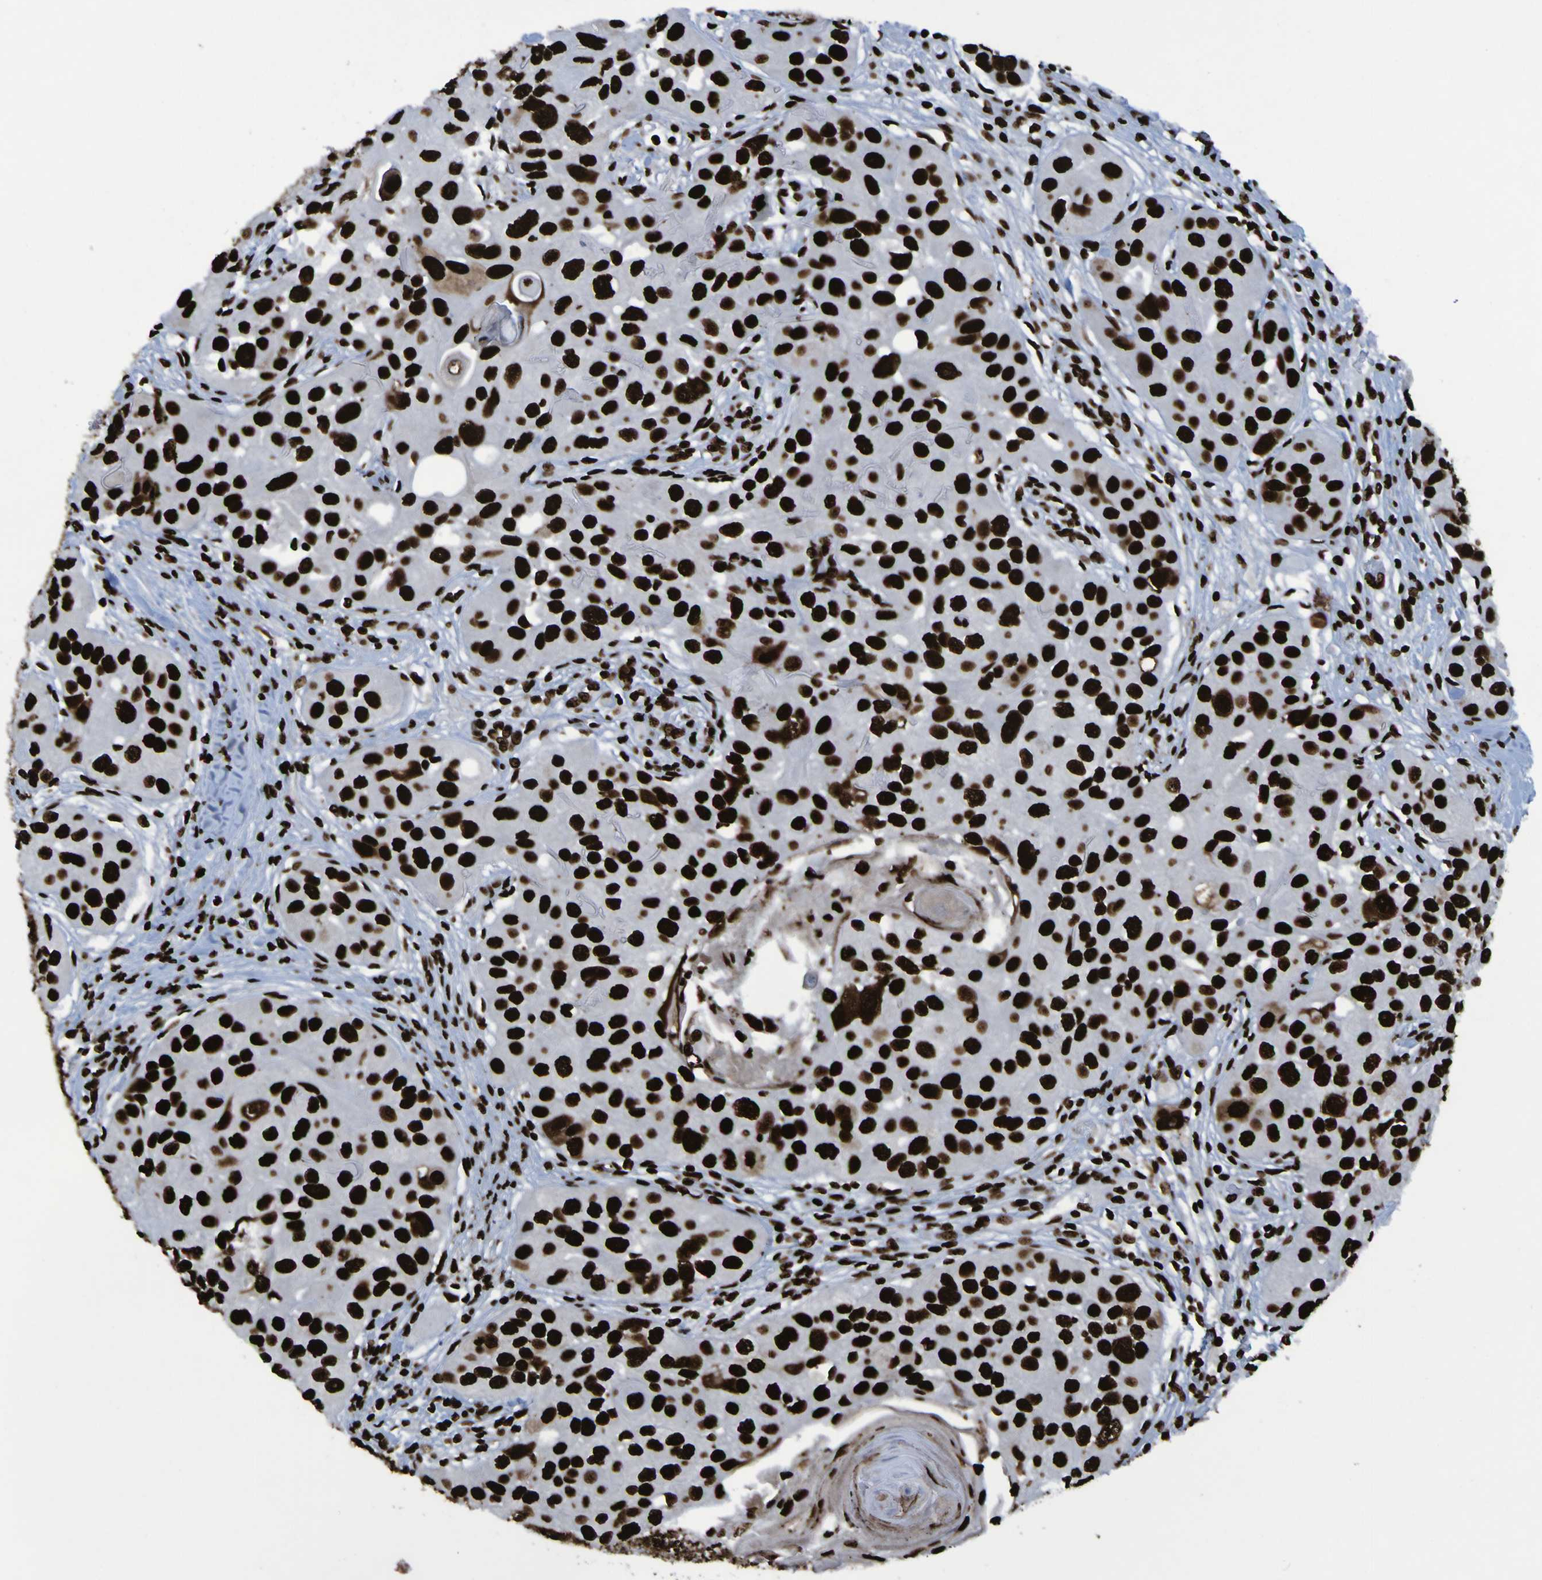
{"staining": {"intensity": "strong", "quantity": ">75%", "location": "nuclear"}, "tissue": "head and neck cancer", "cell_type": "Tumor cells", "image_type": "cancer", "snomed": [{"axis": "morphology", "description": "Normal tissue, NOS"}, {"axis": "morphology", "description": "Squamous cell carcinoma, NOS"}, {"axis": "topography", "description": "Skeletal muscle"}, {"axis": "topography", "description": "Head-Neck"}], "caption": "Approximately >75% of tumor cells in human squamous cell carcinoma (head and neck) show strong nuclear protein positivity as visualized by brown immunohistochemical staining.", "gene": "NPM1", "patient": {"sex": "male", "age": 51}}